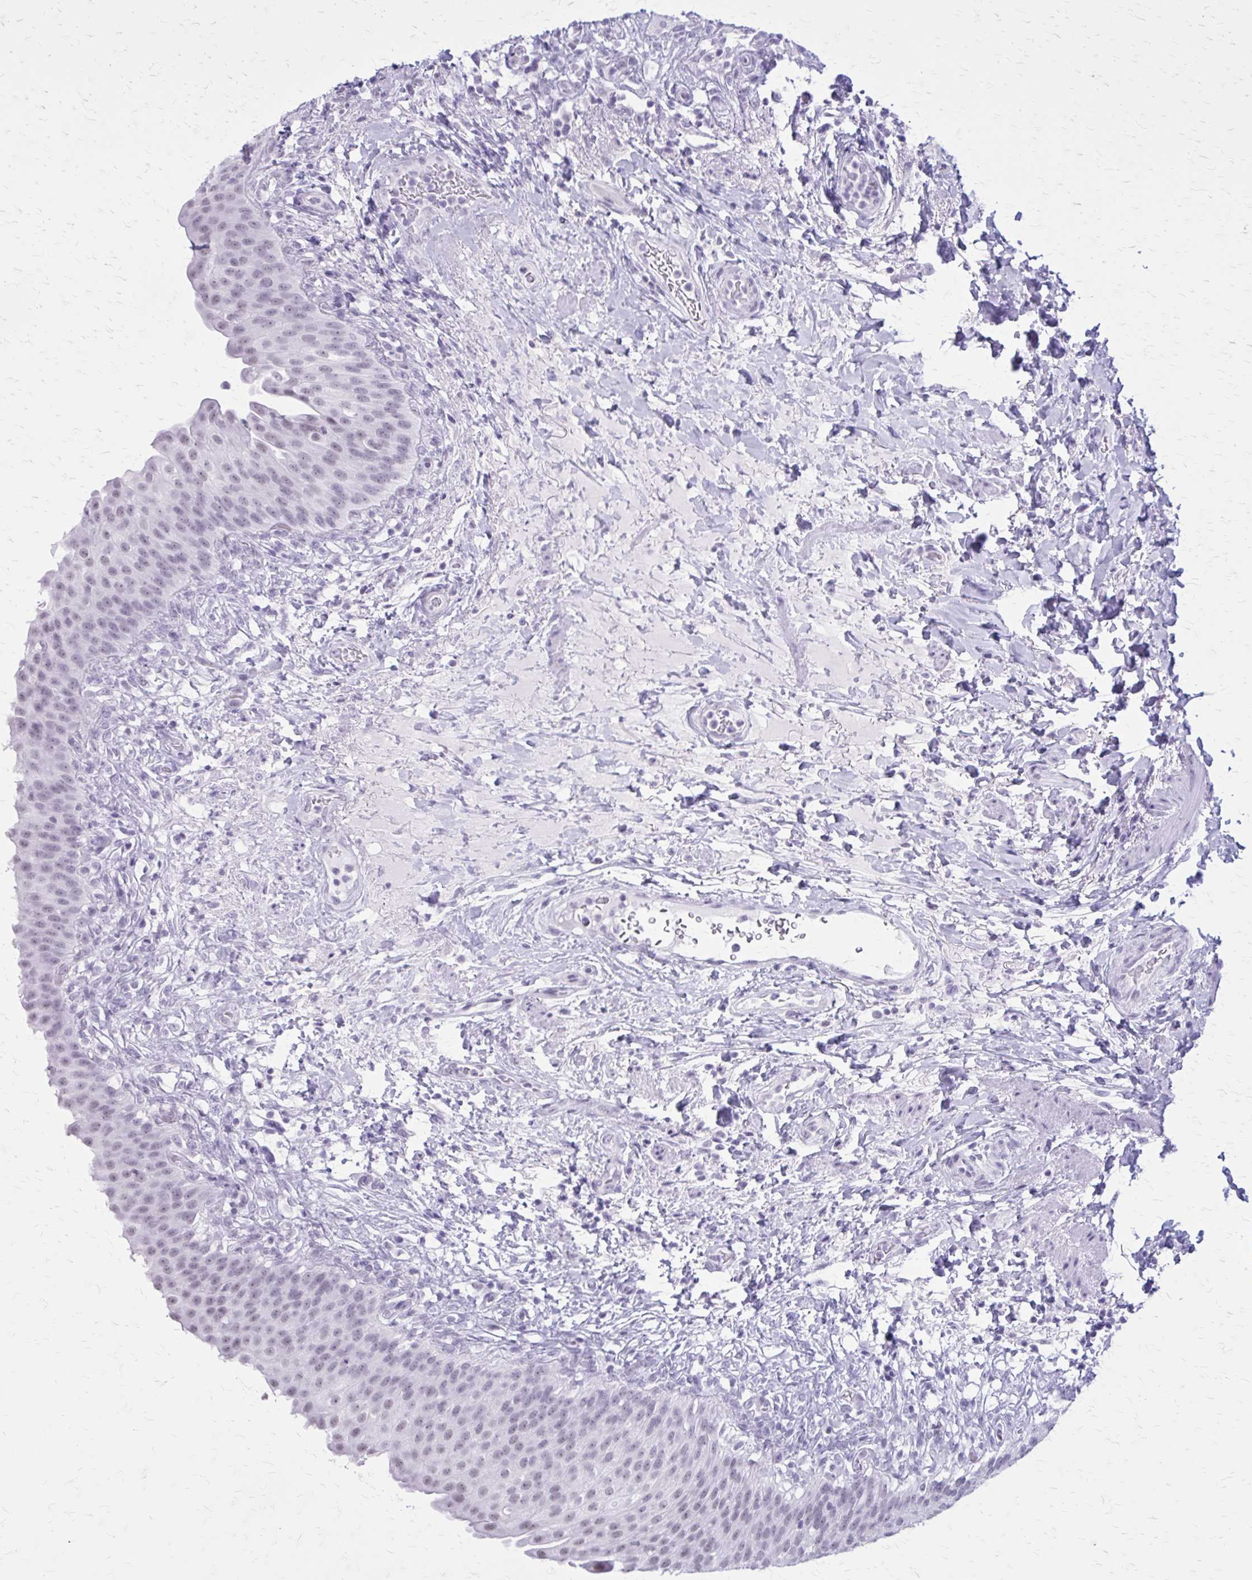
{"staining": {"intensity": "weak", "quantity": "25%-75%", "location": "nuclear"}, "tissue": "urinary bladder", "cell_type": "Urothelial cells", "image_type": "normal", "snomed": [{"axis": "morphology", "description": "Normal tissue, NOS"}, {"axis": "topography", "description": "Urinary bladder"}, {"axis": "topography", "description": "Peripheral nerve tissue"}], "caption": "High-power microscopy captured an immunohistochemistry micrograph of benign urinary bladder, revealing weak nuclear staining in about 25%-75% of urothelial cells. (DAB = brown stain, brightfield microscopy at high magnification).", "gene": "GAD1", "patient": {"sex": "female", "age": 60}}